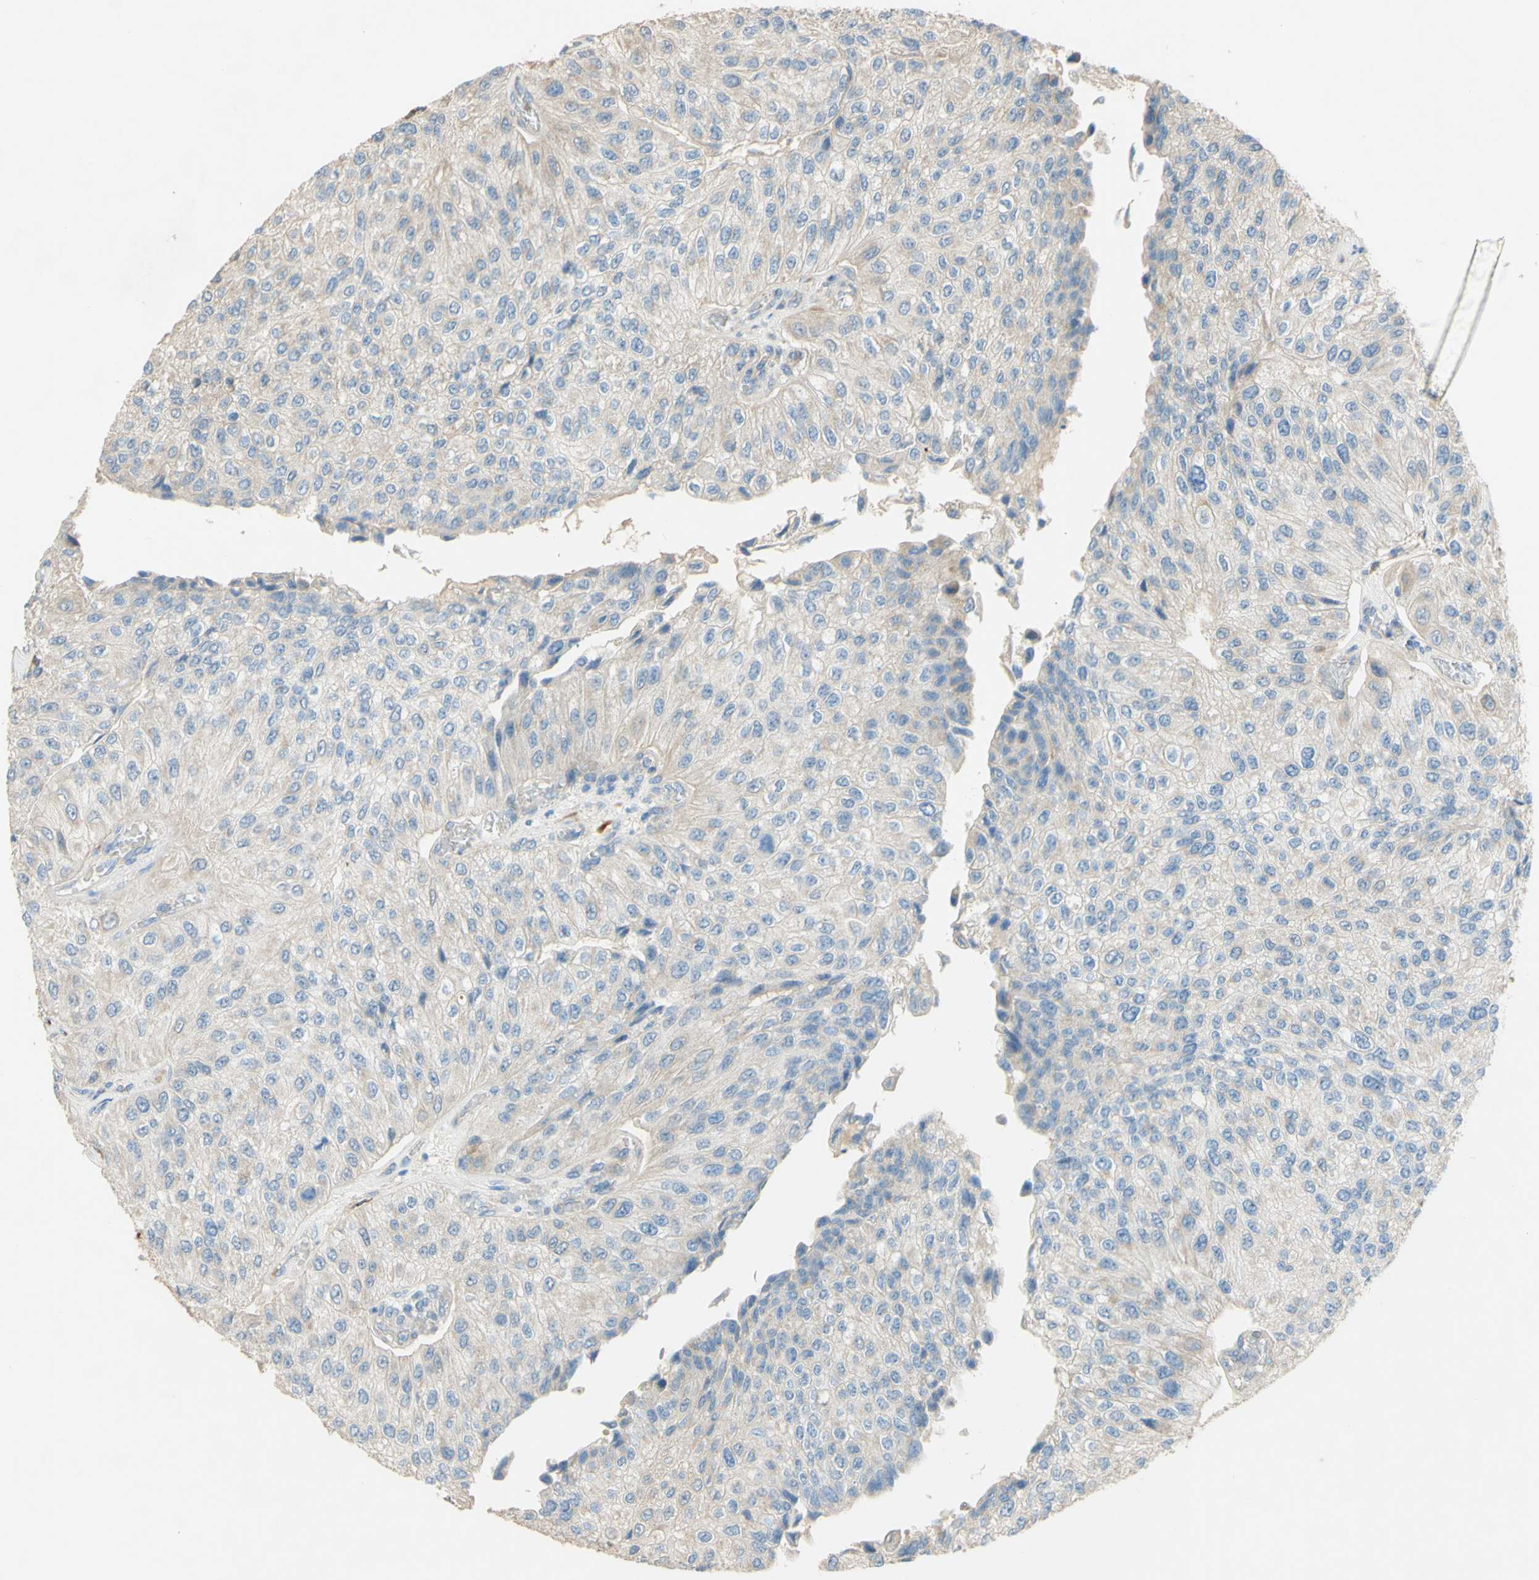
{"staining": {"intensity": "negative", "quantity": "none", "location": "none"}, "tissue": "urothelial cancer", "cell_type": "Tumor cells", "image_type": "cancer", "snomed": [{"axis": "morphology", "description": "Urothelial carcinoma, High grade"}, {"axis": "topography", "description": "Kidney"}, {"axis": "topography", "description": "Urinary bladder"}], "caption": "Tumor cells are negative for brown protein staining in urothelial carcinoma (high-grade).", "gene": "DKK3", "patient": {"sex": "male", "age": 77}}